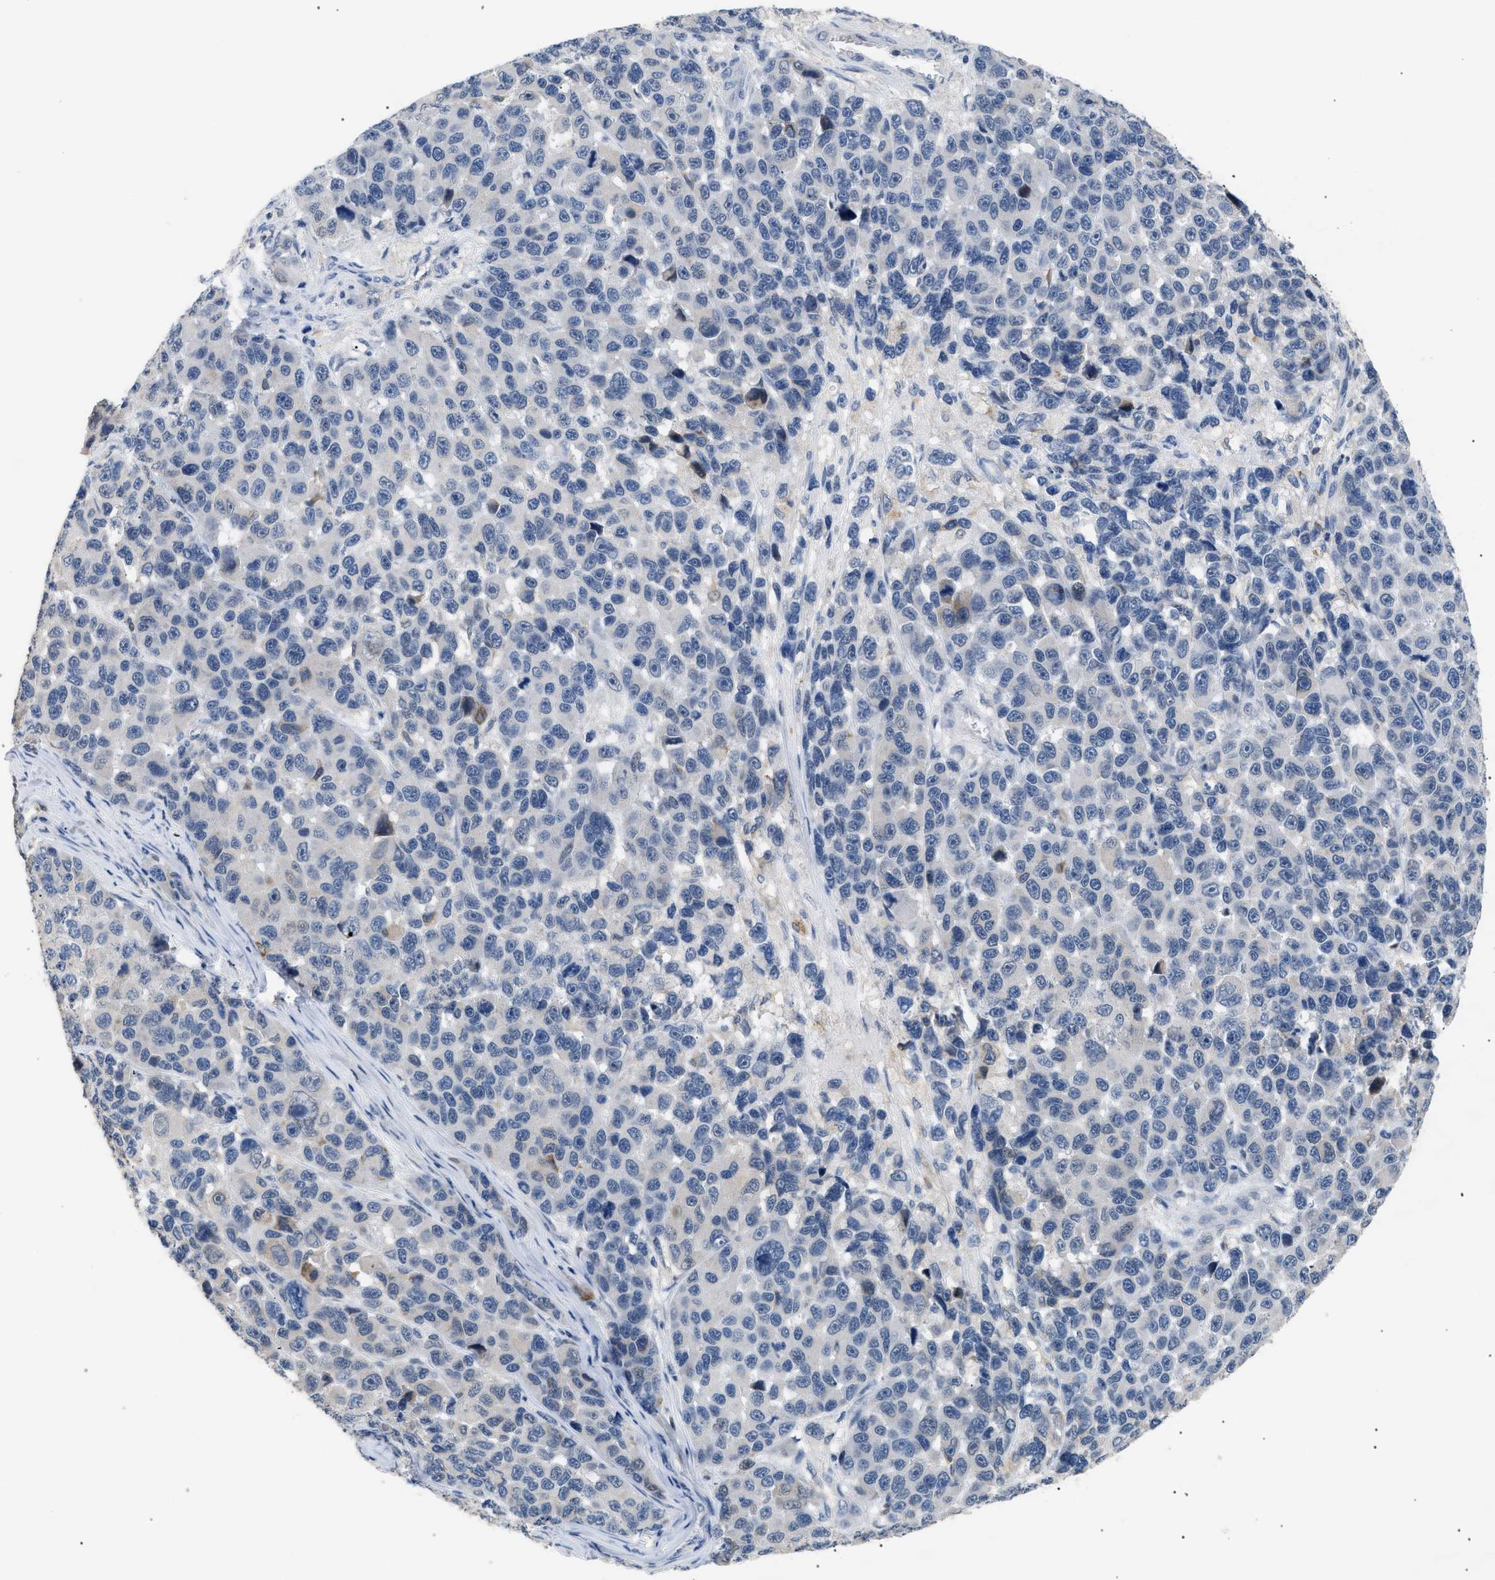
{"staining": {"intensity": "negative", "quantity": "none", "location": "none"}, "tissue": "melanoma", "cell_type": "Tumor cells", "image_type": "cancer", "snomed": [{"axis": "morphology", "description": "Malignant melanoma, NOS"}, {"axis": "topography", "description": "Skin"}], "caption": "This is an IHC photomicrograph of human malignant melanoma. There is no expression in tumor cells.", "gene": "AKR1A1", "patient": {"sex": "male", "age": 53}}